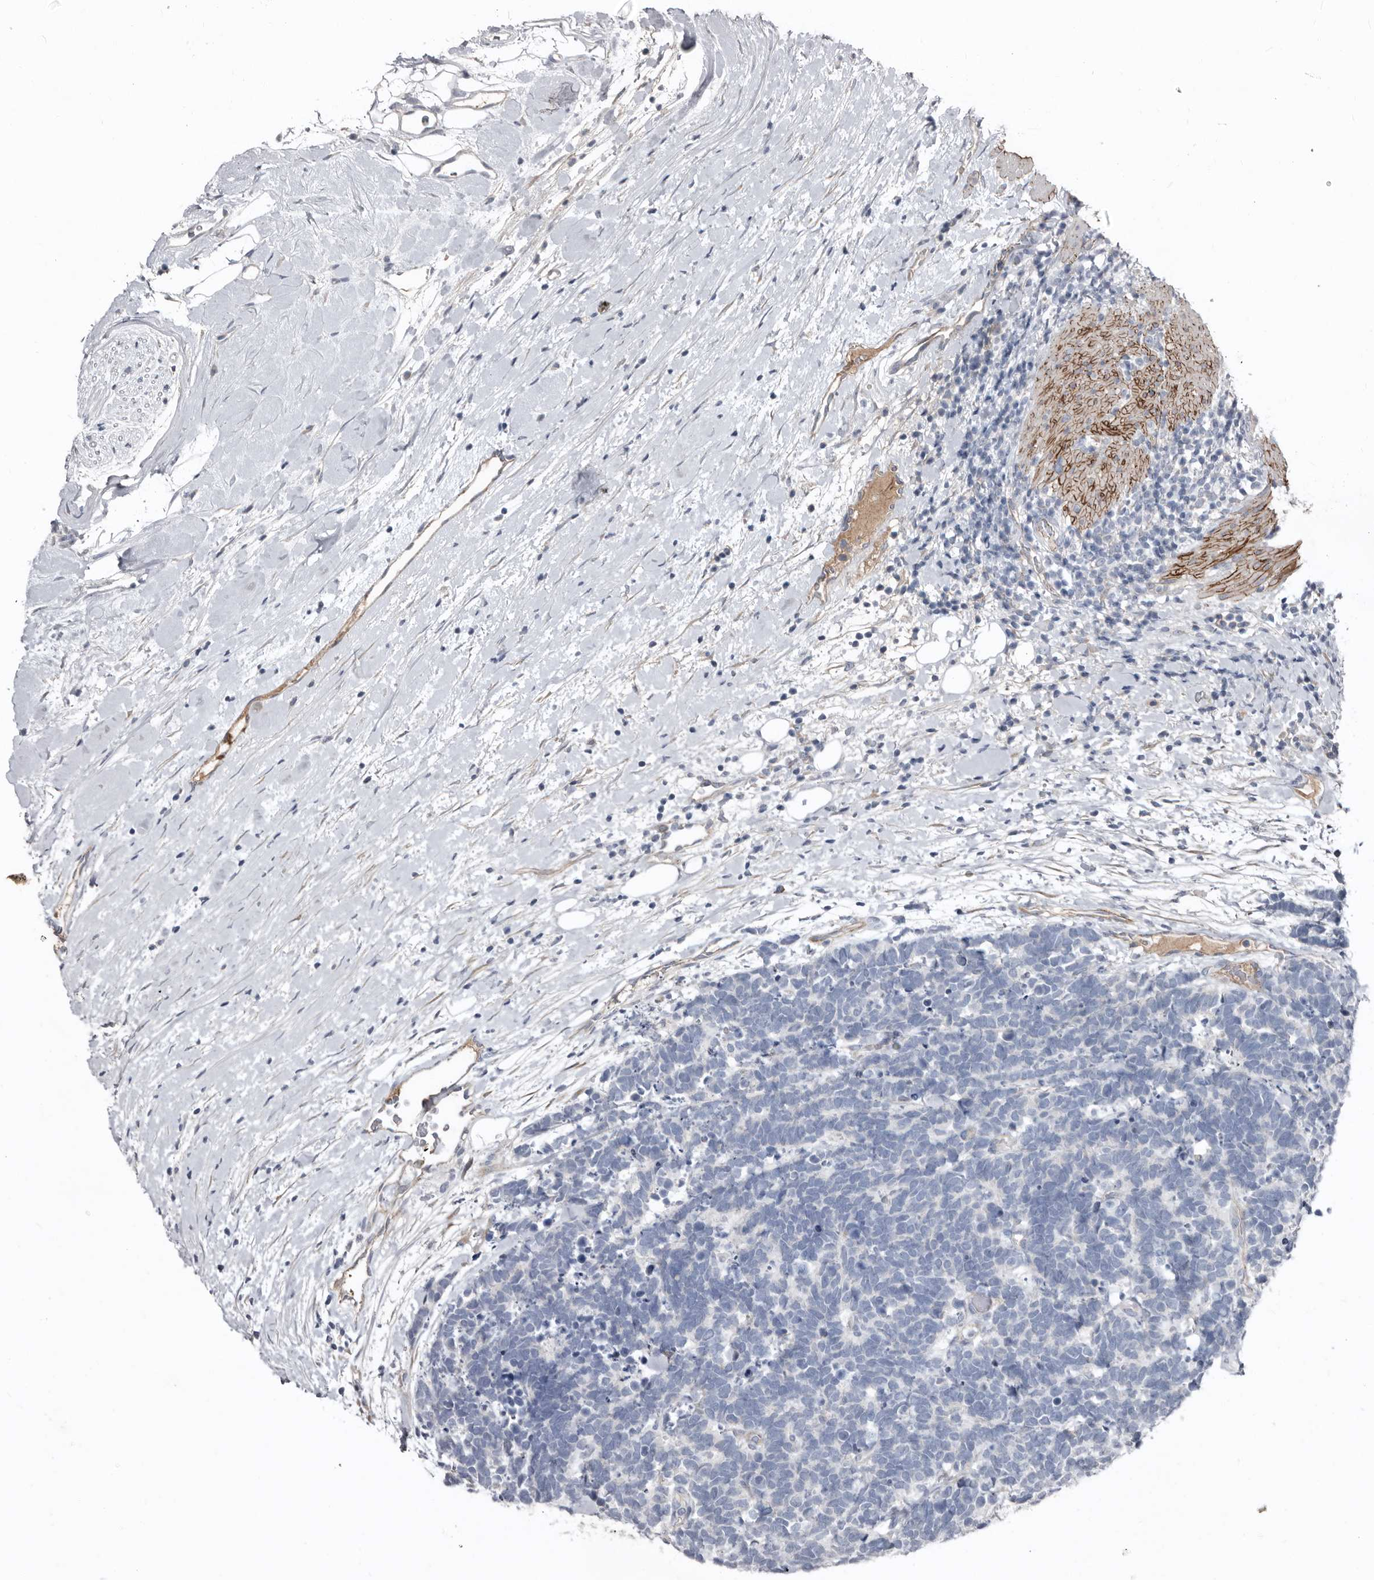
{"staining": {"intensity": "negative", "quantity": "none", "location": "none"}, "tissue": "carcinoid", "cell_type": "Tumor cells", "image_type": "cancer", "snomed": [{"axis": "morphology", "description": "Carcinoma, NOS"}, {"axis": "morphology", "description": "Carcinoid, malignant, NOS"}, {"axis": "topography", "description": "Urinary bladder"}], "caption": "The image demonstrates no staining of tumor cells in carcinoma. (Brightfield microscopy of DAB (3,3'-diaminobenzidine) IHC at high magnification).", "gene": "ZNF114", "patient": {"sex": "male", "age": 57}}